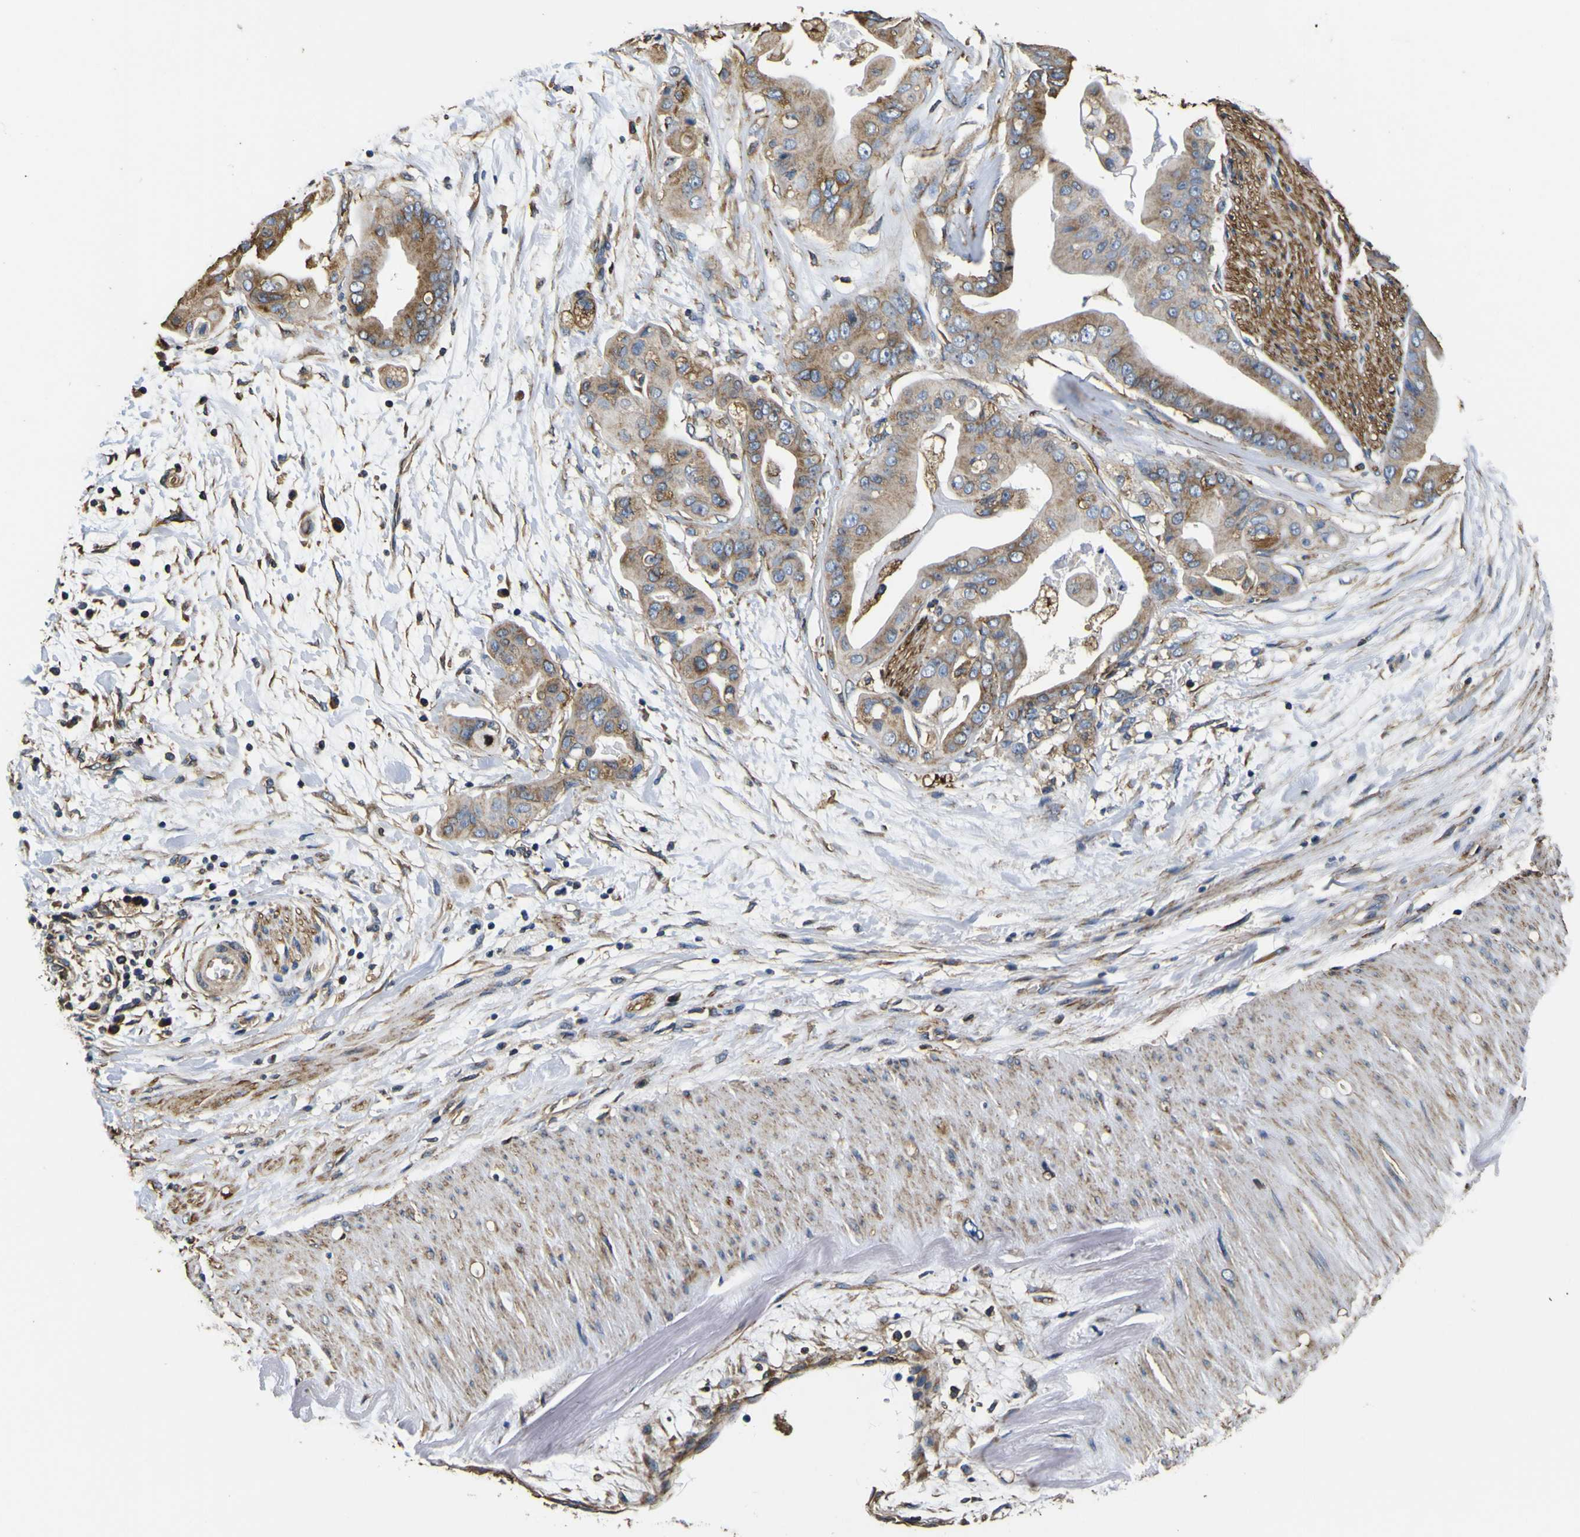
{"staining": {"intensity": "moderate", "quantity": ">75%", "location": "cytoplasmic/membranous"}, "tissue": "pancreatic cancer", "cell_type": "Tumor cells", "image_type": "cancer", "snomed": [{"axis": "morphology", "description": "Adenocarcinoma, NOS"}, {"axis": "topography", "description": "Pancreas"}], "caption": "Protein analysis of pancreatic adenocarcinoma tissue demonstrates moderate cytoplasmic/membranous staining in approximately >75% of tumor cells.", "gene": "TUBA1B", "patient": {"sex": "female", "age": 75}}